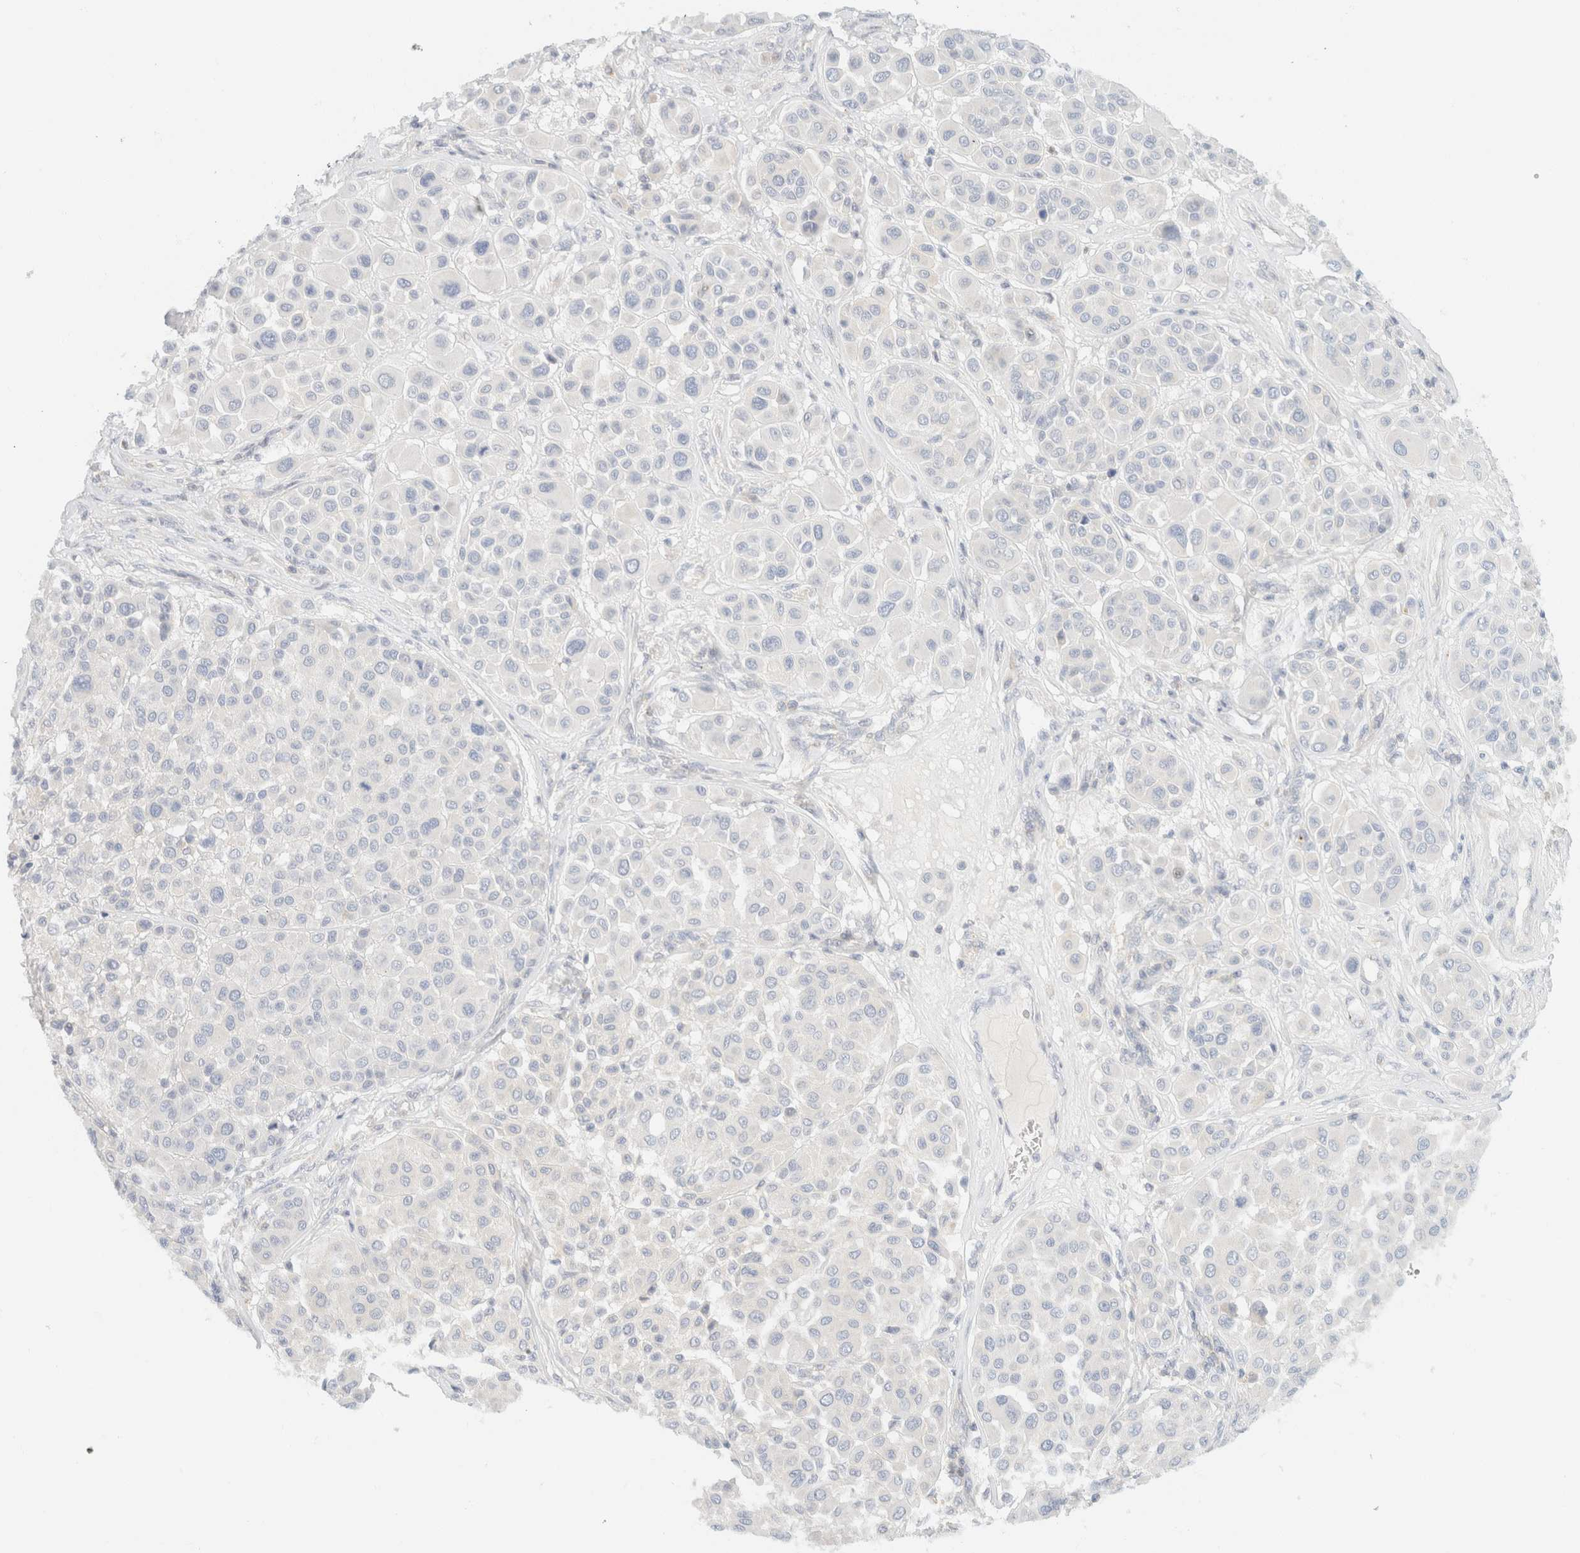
{"staining": {"intensity": "negative", "quantity": "none", "location": "none"}, "tissue": "melanoma", "cell_type": "Tumor cells", "image_type": "cancer", "snomed": [{"axis": "morphology", "description": "Malignant melanoma, Metastatic site"}, {"axis": "topography", "description": "Soft tissue"}], "caption": "An image of human melanoma is negative for staining in tumor cells.", "gene": "SH3GLB2", "patient": {"sex": "male", "age": 41}}